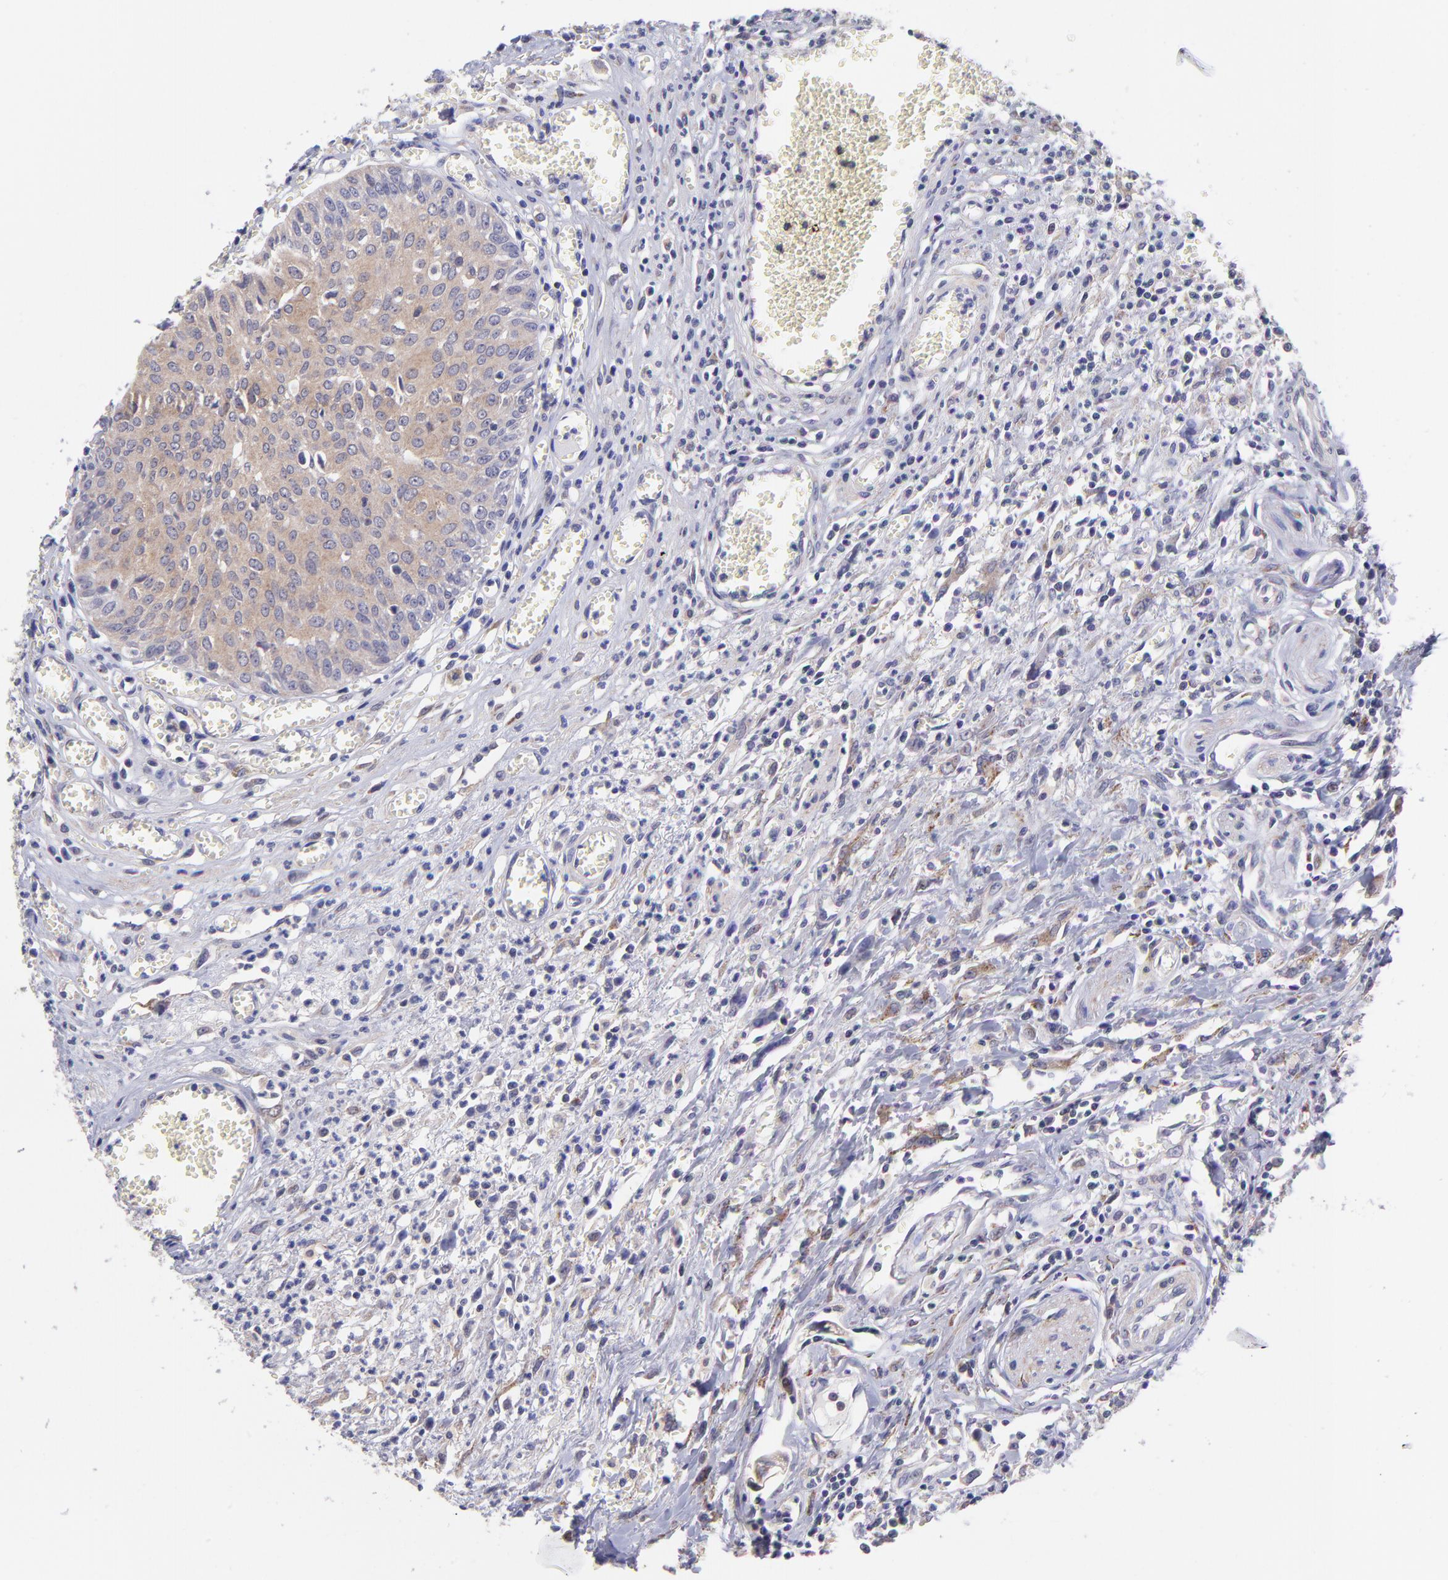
{"staining": {"intensity": "moderate", "quantity": ">75%", "location": "cytoplasmic/membranous"}, "tissue": "urothelial cancer", "cell_type": "Tumor cells", "image_type": "cancer", "snomed": [{"axis": "morphology", "description": "Urothelial carcinoma, High grade"}, {"axis": "topography", "description": "Urinary bladder"}], "caption": "Moderate cytoplasmic/membranous expression for a protein is present in about >75% of tumor cells of urothelial cancer using immunohistochemistry (IHC).", "gene": "NSF", "patient": {"sex": "male", "age": 66}}